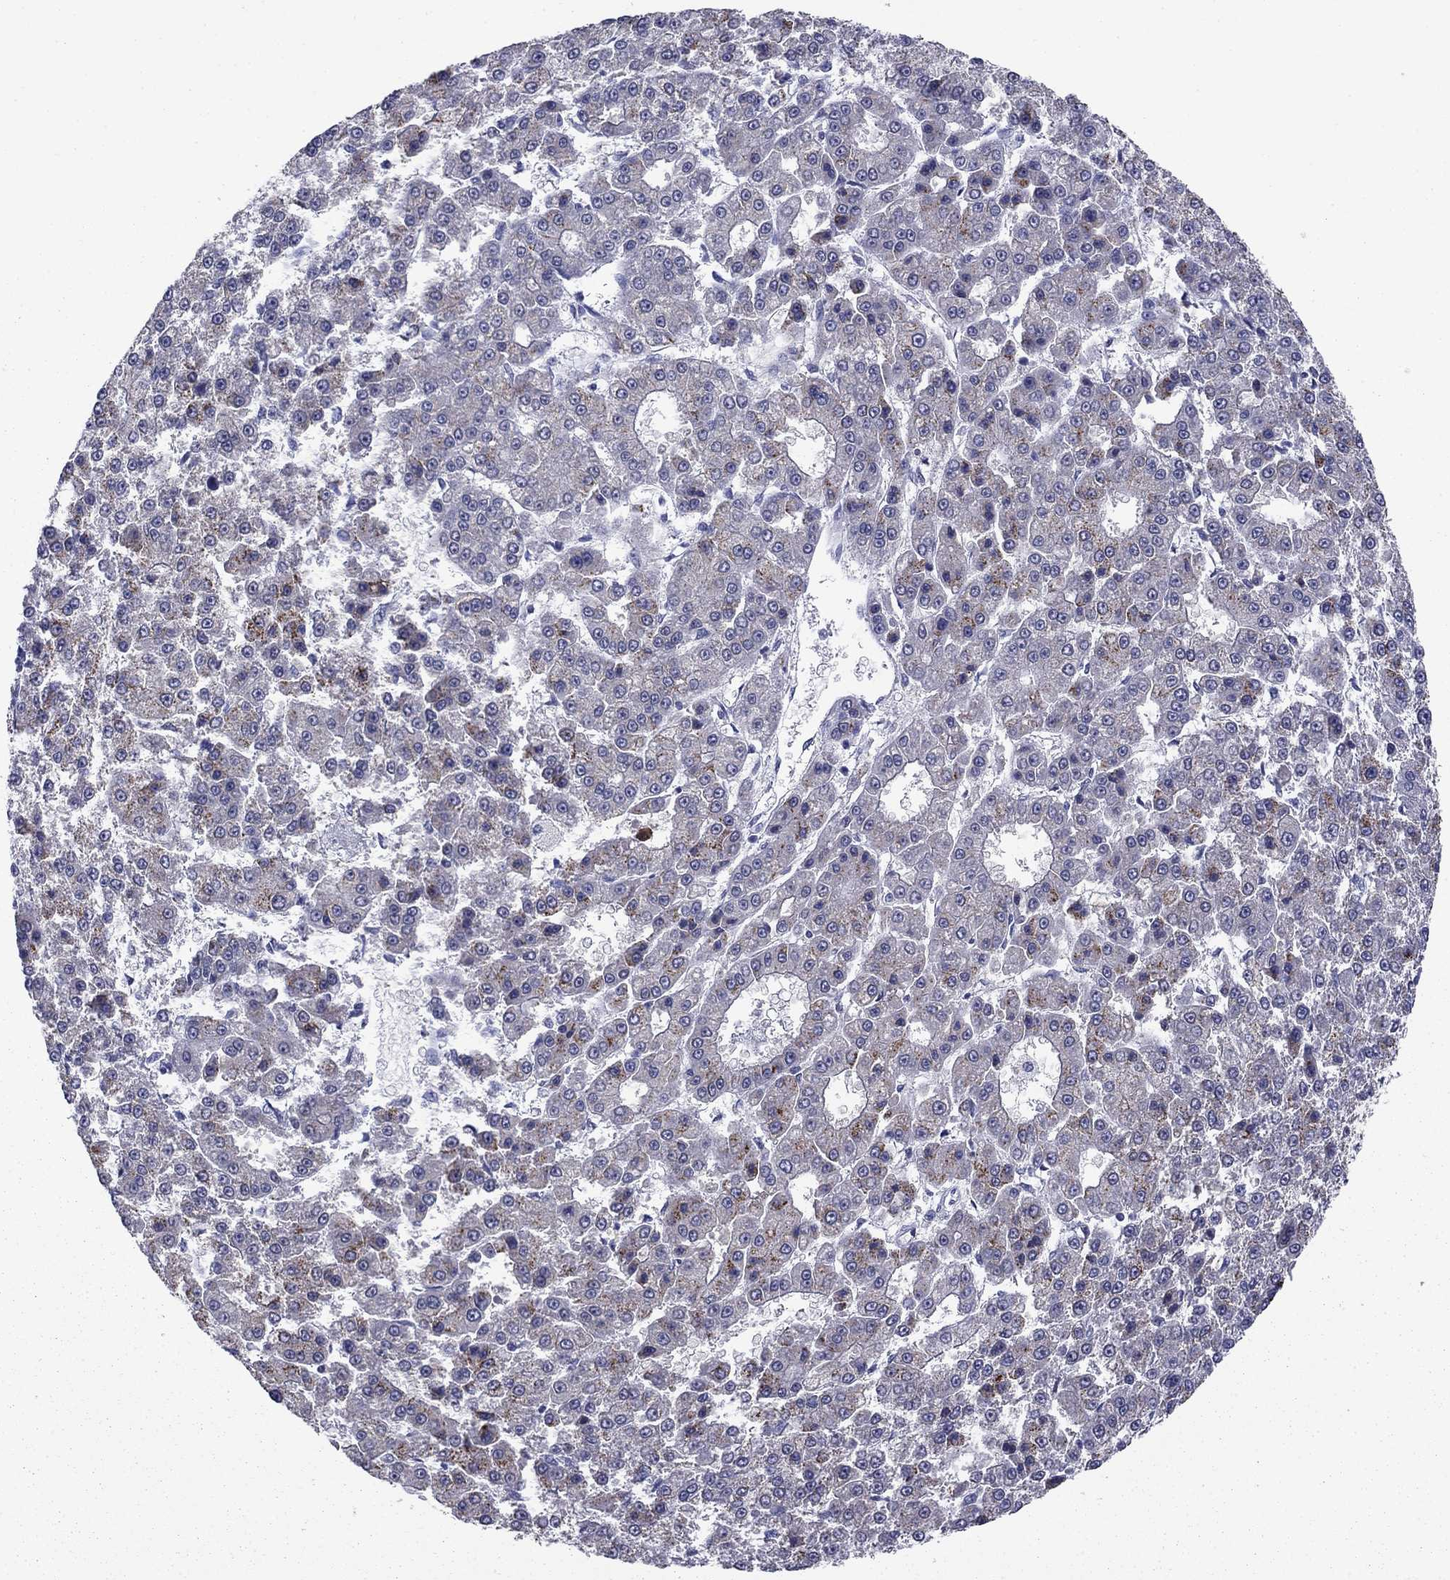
{"staining": {"intensity": "moderate", "quantity": "25%-75%", "location": "cytoplasmic/membranous"}, "tissue": "liver cancer", "cell_type": "Tumor cells", "image_type": "cancer", "snomed": [{"axis": "morphology", "description": "Carcinoma, Hepatocellular, NOS"}, {"axis": "topography", "description": "Liver"}], "caption": "Moderate cytoplasmic/membranous staining is appreciated in approximately 25%-75% of tumor cells in liver cancer. The staining was performed using DAB, with brown indicating positive protein expression. Nuclei are stained blue with hematoxylin.", "gene": "HAO1", "patient": {"sex": "male", "age": 70}}